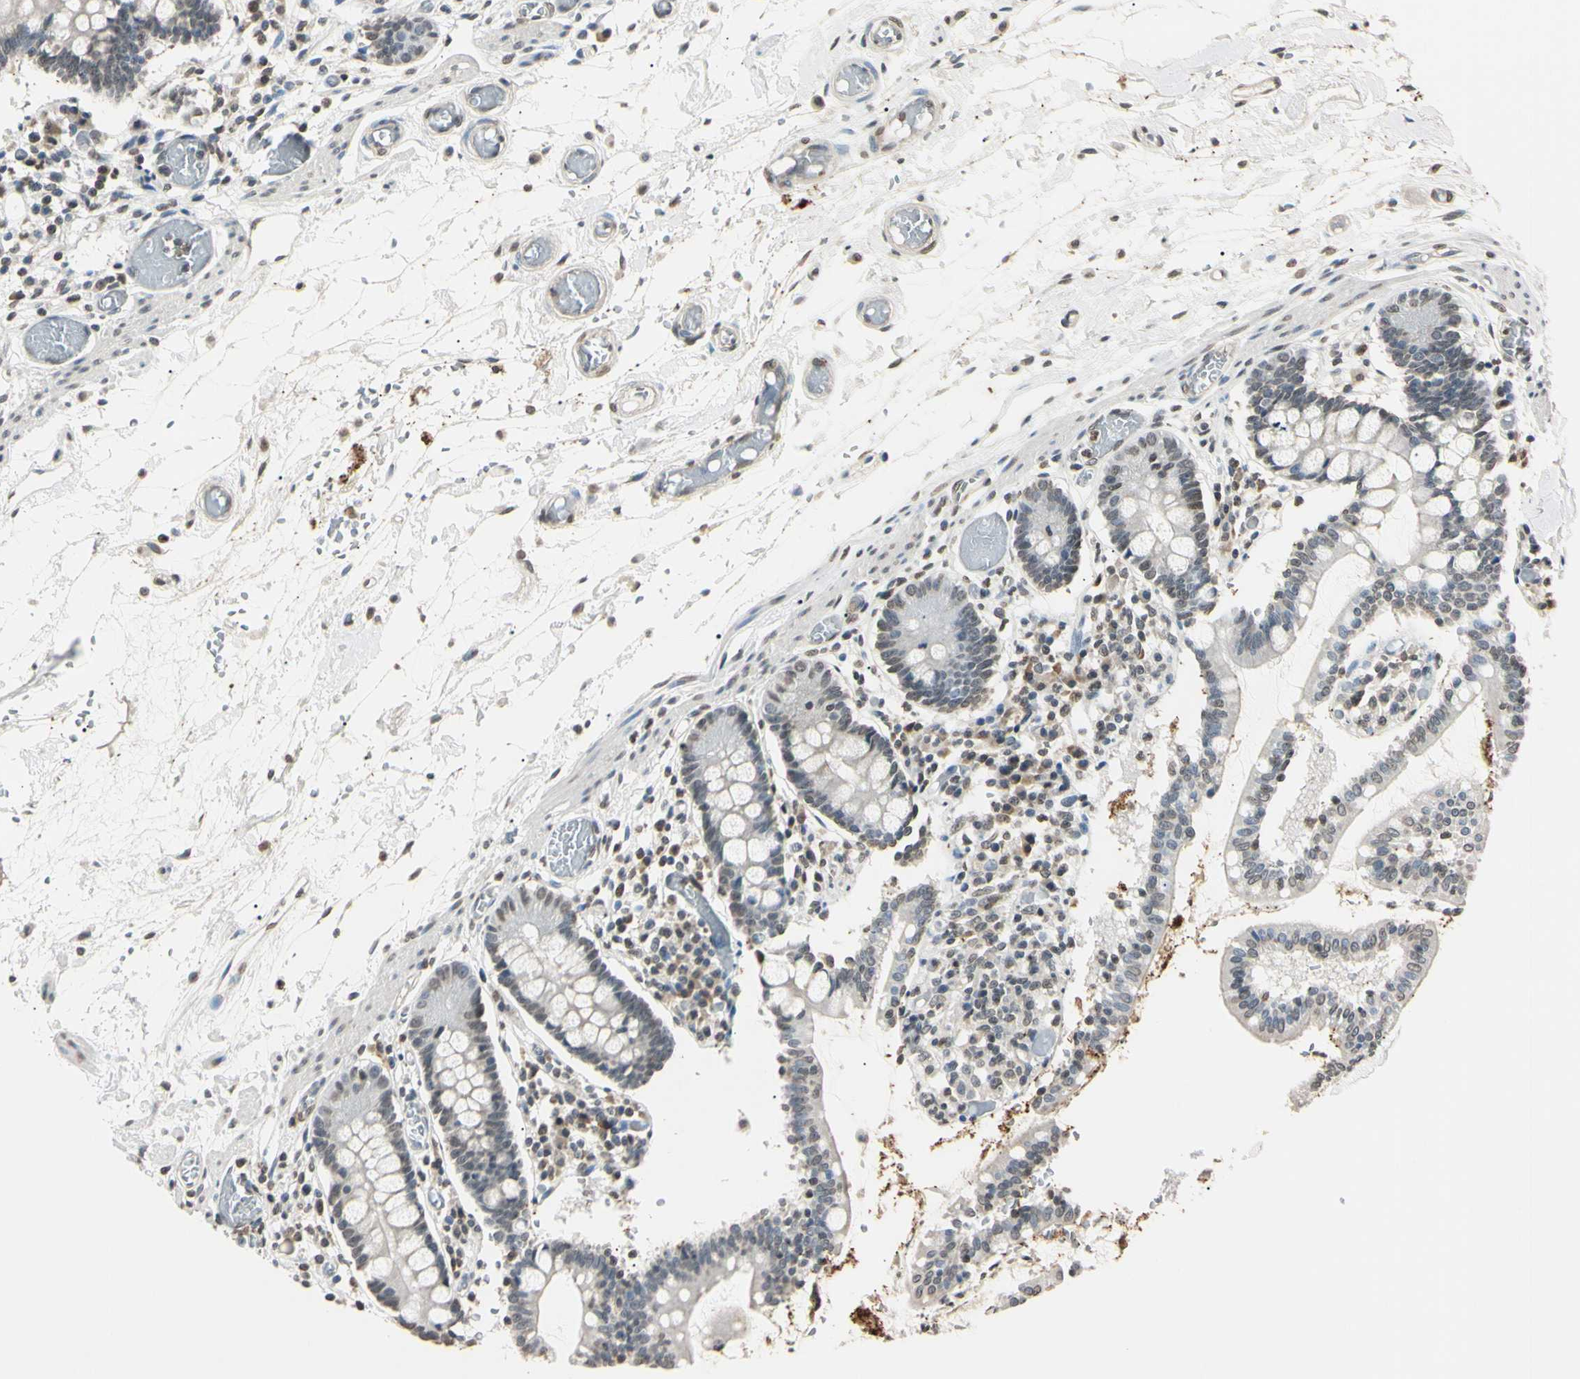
{"staining": {"intensity": "weak", "quantity": "<25%", "location": "nuclear"}, "tissue": "small intestine", "cell_type": "Glandular cells", "image_type": "normal", "snomed": [{"axis": "morphology", "description": "Normal tissue, NOS"}, {"axis": "topography", "description": "Small intestine"}], "caption": "IHC photomicrograph of unremarkable small intestine: human small intestine stained with DAB reveals no significant protein positivity in glandular cells.", "gene": "CDC45", "patient": {"sex": "female", "age": 61}}